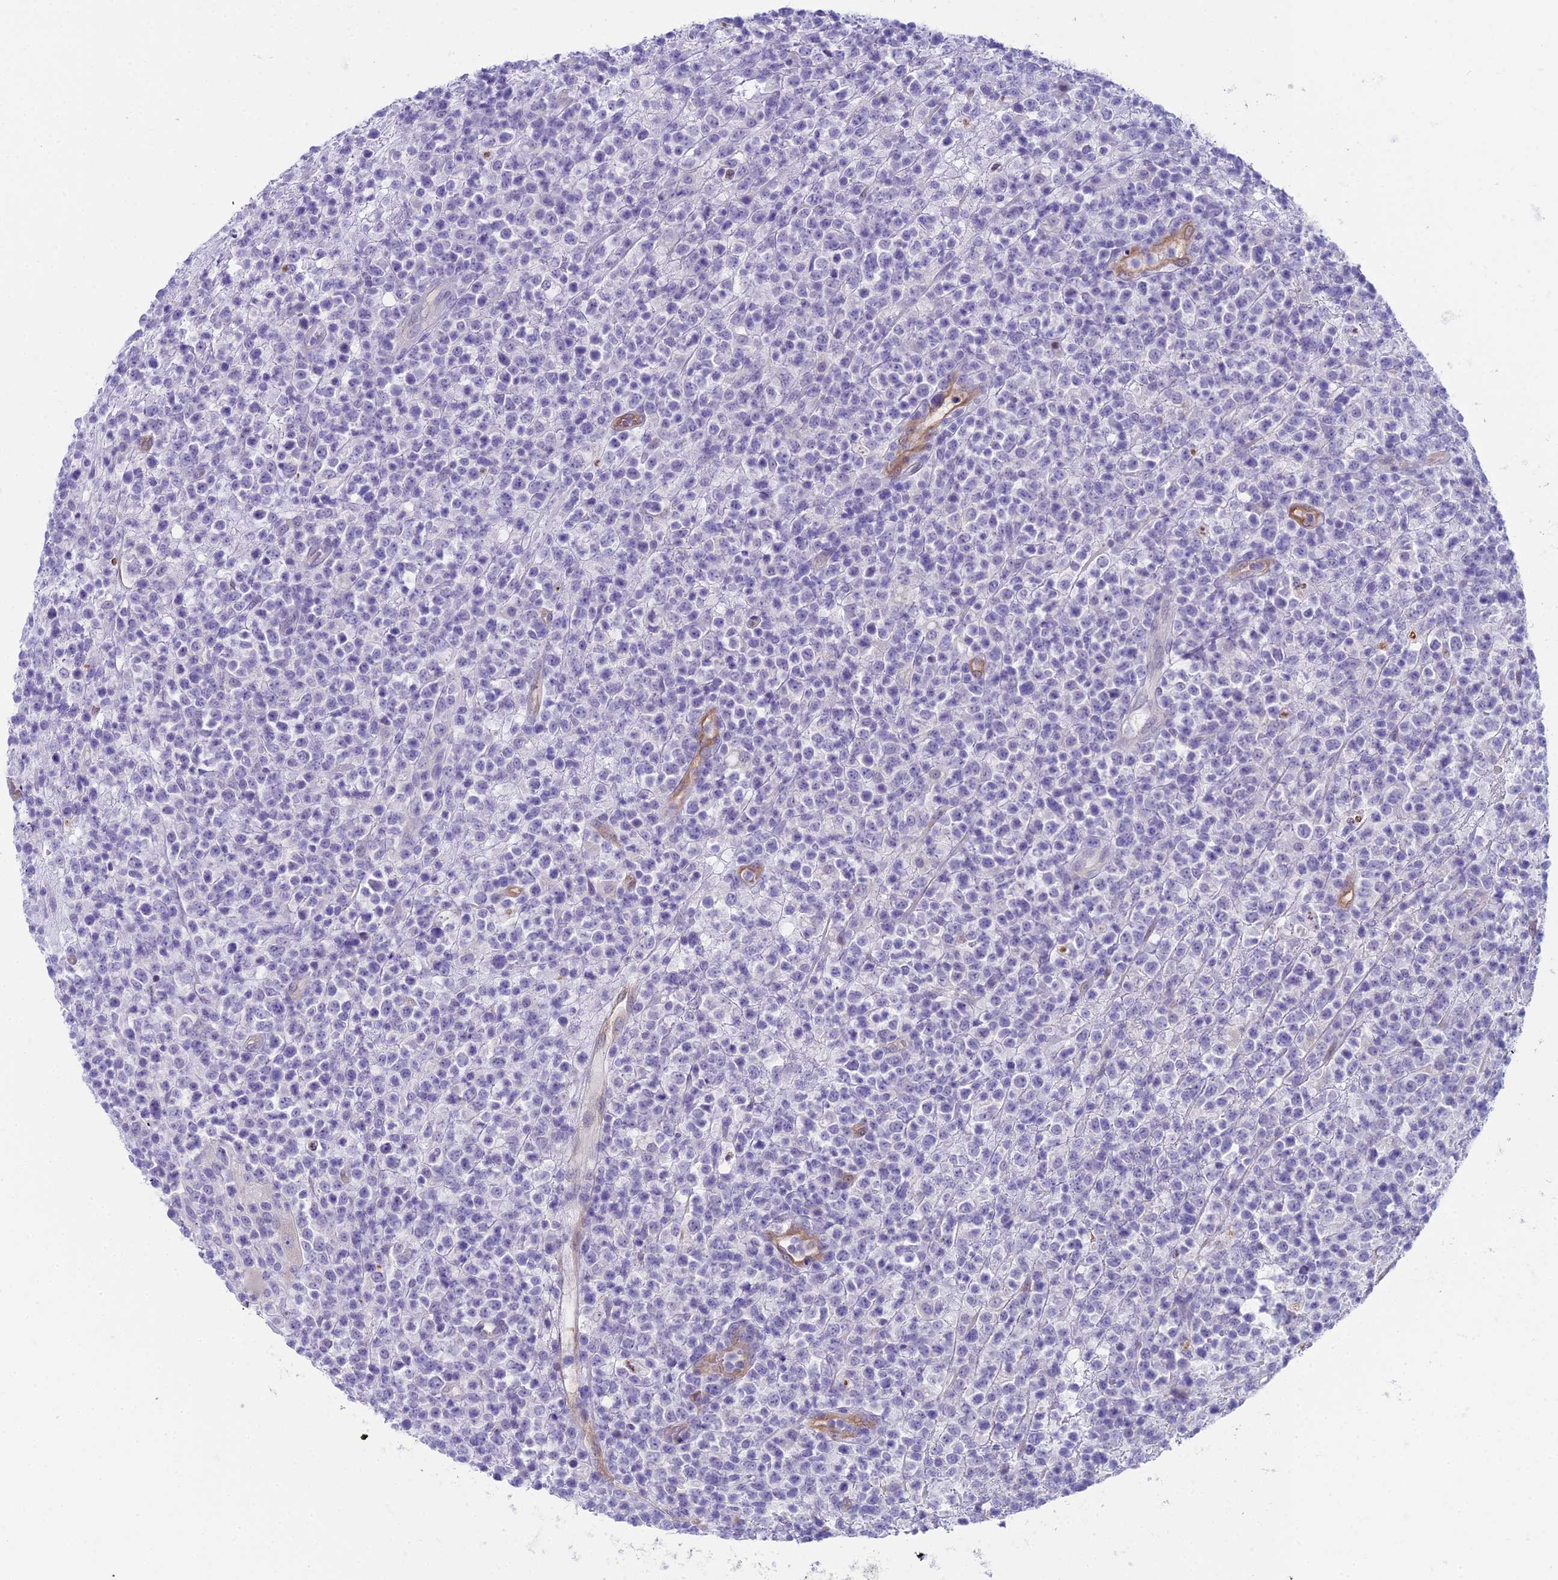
{"staining": {"intensity": "negative", "quantity": "none", "location": "none"}, "tissue": "lymphoma", "cell_type": "Tumor cells", "image_type": "cancer", "snomed": [{"axis": "morphology", "description": "Malignant lymphoma, non-Hodgkin's type, High grade"}, {"axis": "topography", "description": "Colon"}], "caption": "There is no significant expression in tumor cells of lymphoma.", "gene": "CC2D2A", "patient": {"sex": "female", "age": 53}}